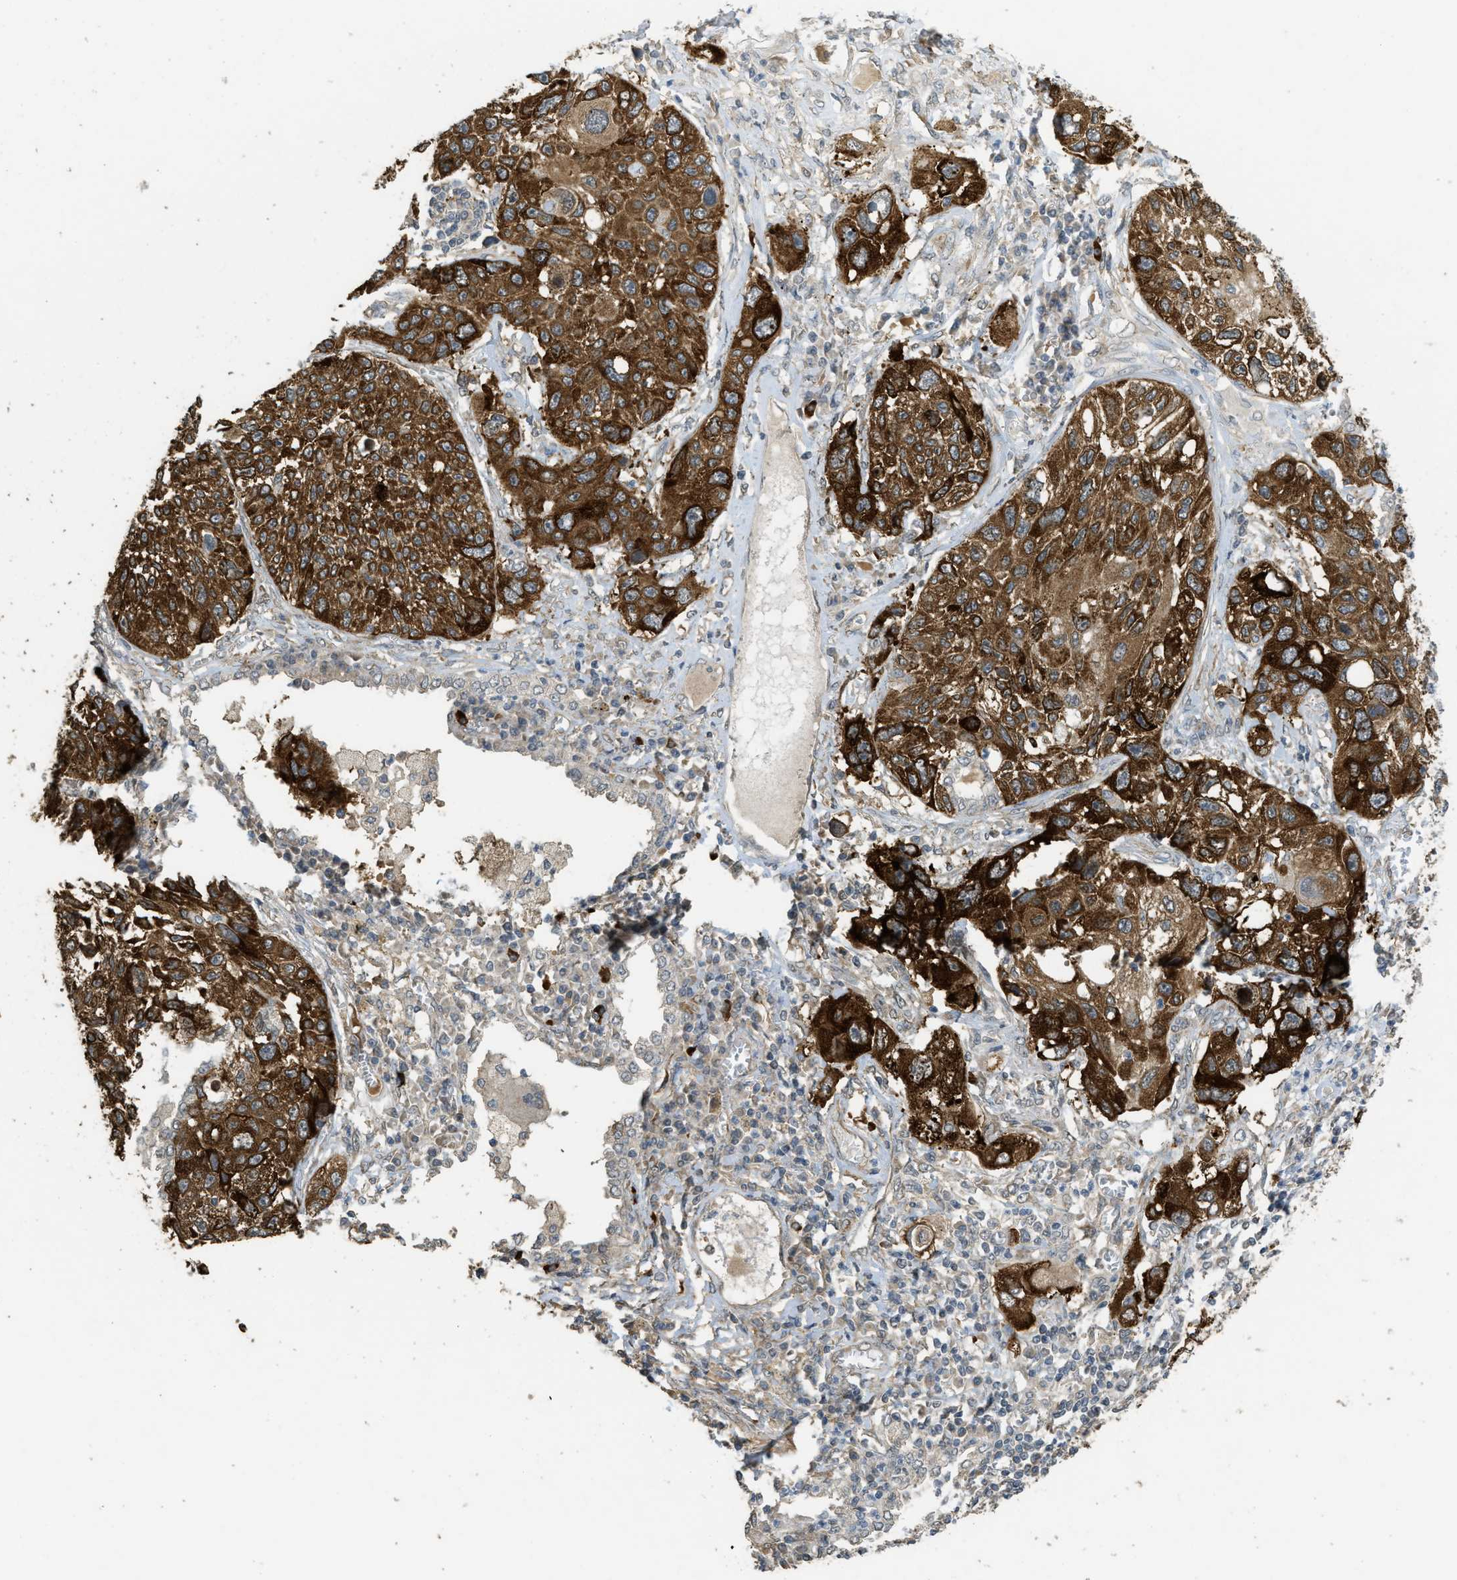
{"staining": {"intensity": "strong", "quantity": ">75%", "location": "cytoplasmic/membranous"}, "tissue": "lung cancer", "cell_type": "Tumor cells", "image_type": "cancer", "snomed": [{"axis": "morphology", "description": "Squamous cell carcinoma, NOS"}, {"axis": "topography", "description": "Lung"}], "caption": "Lung cancer stained with a brown dye demonstrates strong cytoplasmic/membranous positive staining in approximately >75% of tumor cells.", "gene": "IGF2BP2", "patient": {"sex": "male", "age": 71}}